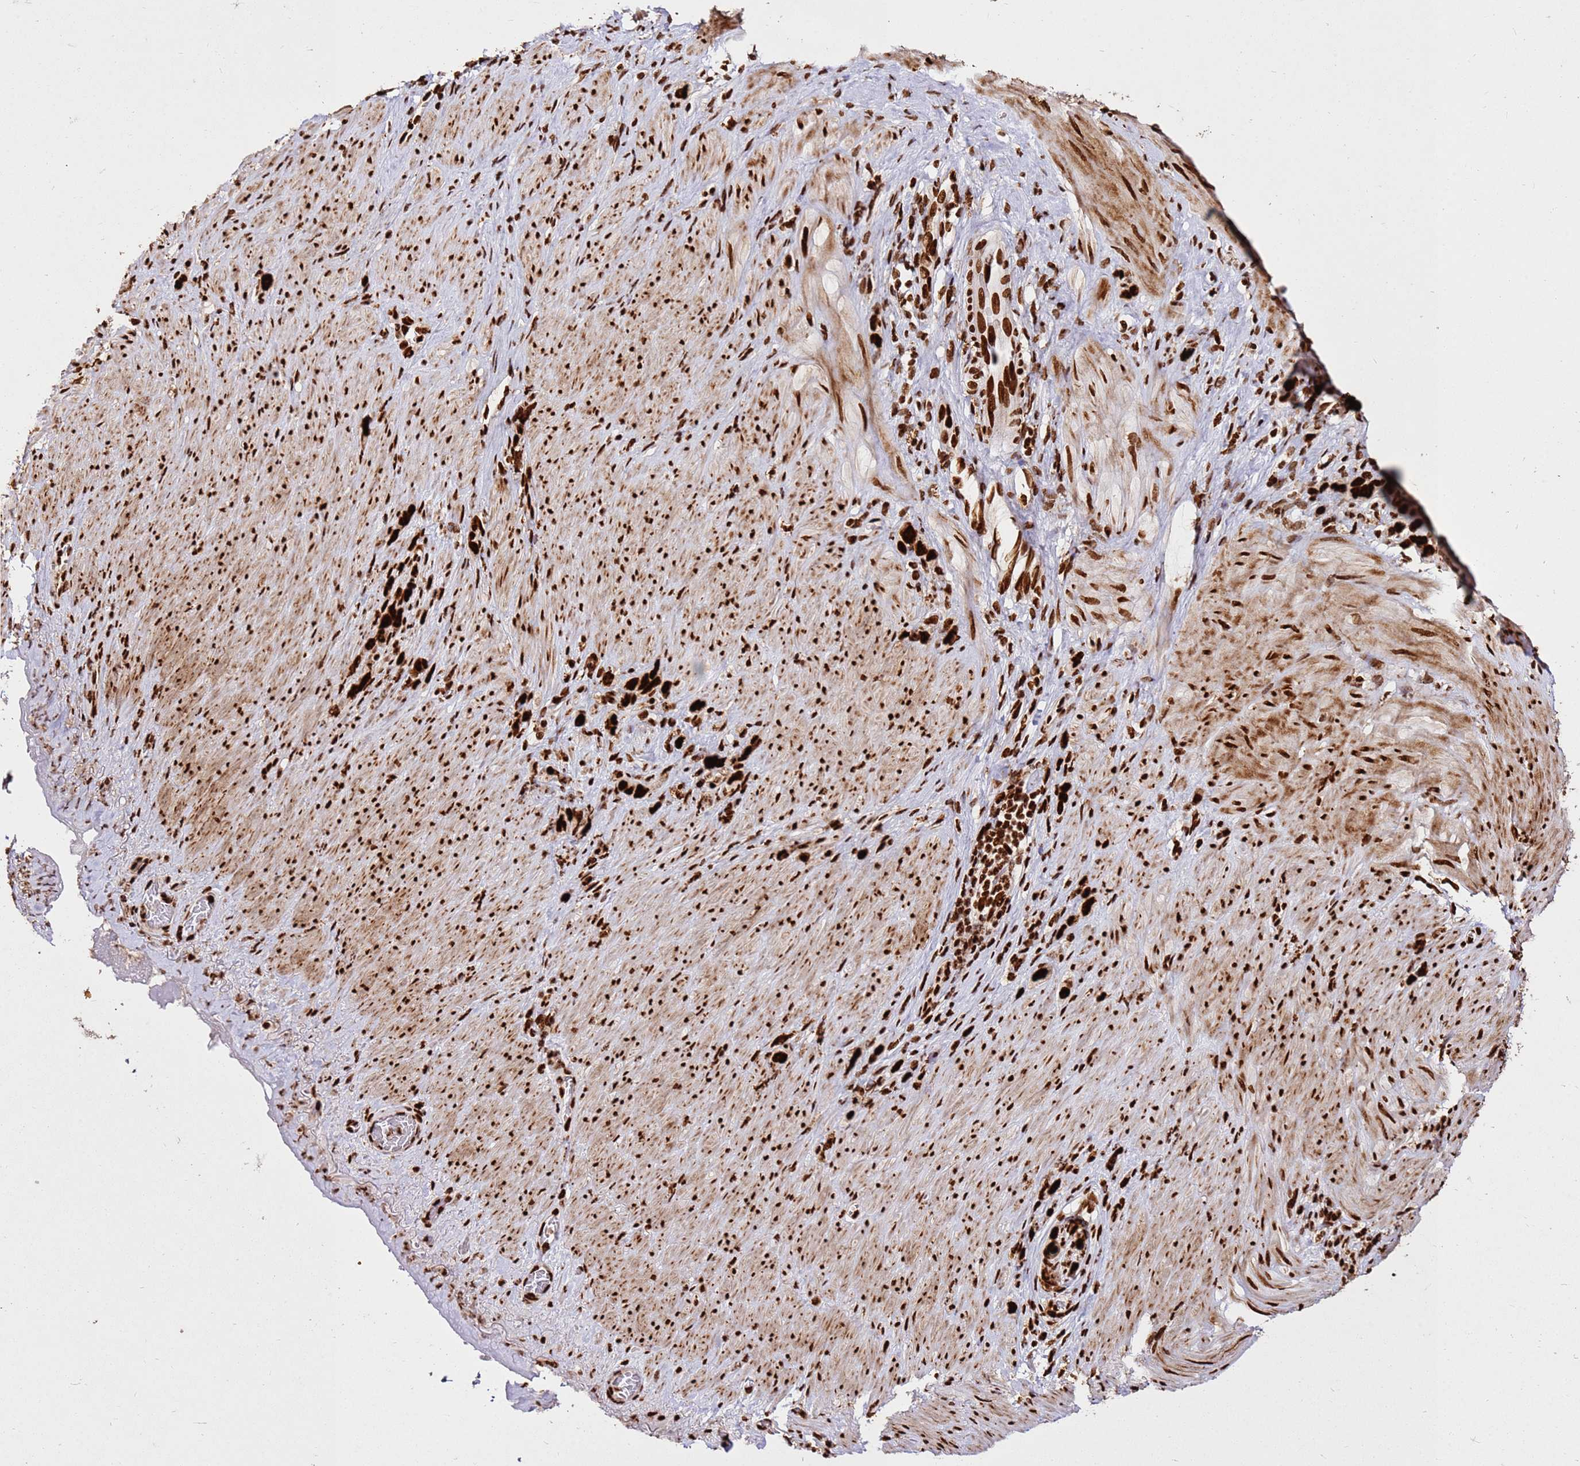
{"staining": {"intensity": "strong", "quantity": ">75%", "location": "nuclear"}, "tissue": "stomach cancer", "cell_type": "Tumor cells", "image_type": "cancer", "snomed": [{"axis": "morphology", "description": "Adenocarcinoma, NOS"}, {"axis": "topography", "description": "Stomach"}], "caption": "This photomicrograph shows IHC staining of stomach cancer (adenocarcinoma), with high strong nuclear expression in approximately >75% of tumor cells.", "gene": "HNRNPAB", "patient": {"sex": "female", "age": 65}}